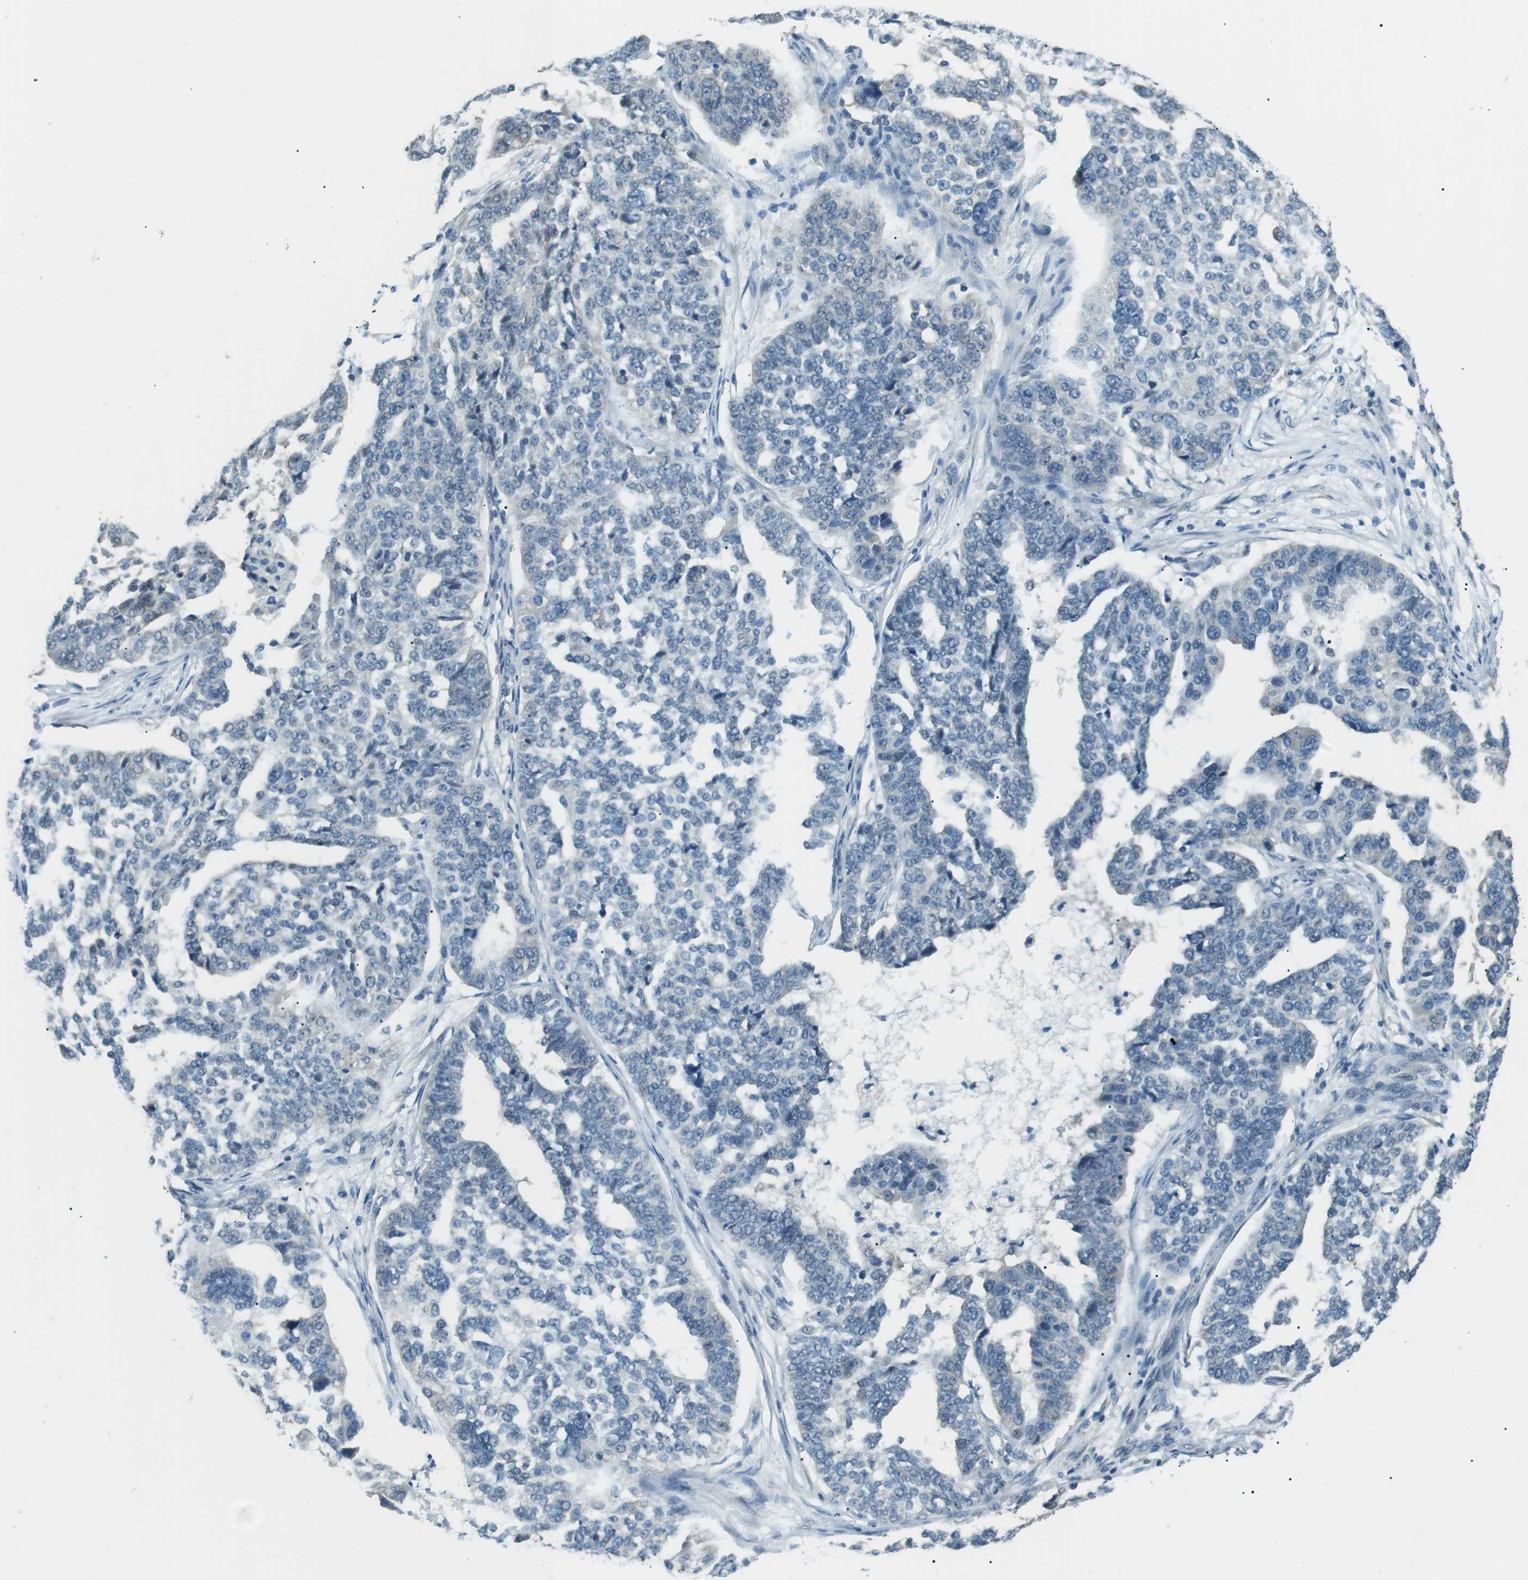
{"staining": {"intensity": "negative", "quantity": "none", "location": "none"}, "tissue": "ovarian cancer", "cell_type": "Tumor cells", "image_type": "cancer", "snomed": [{"axis": "morphology", "description": "Cystadenocarcinoma, serous, NOS"}, {"axis": "topography", "description": "Ovary"}], "caption": "Ovarian cancer was stained to show a protein in brown. There is no significant expression in tumor cells. (DAB immunohistochemistry, high magnification).", "gene": "SERPINB2", "patient": {"sex": "female", "age": 59}}